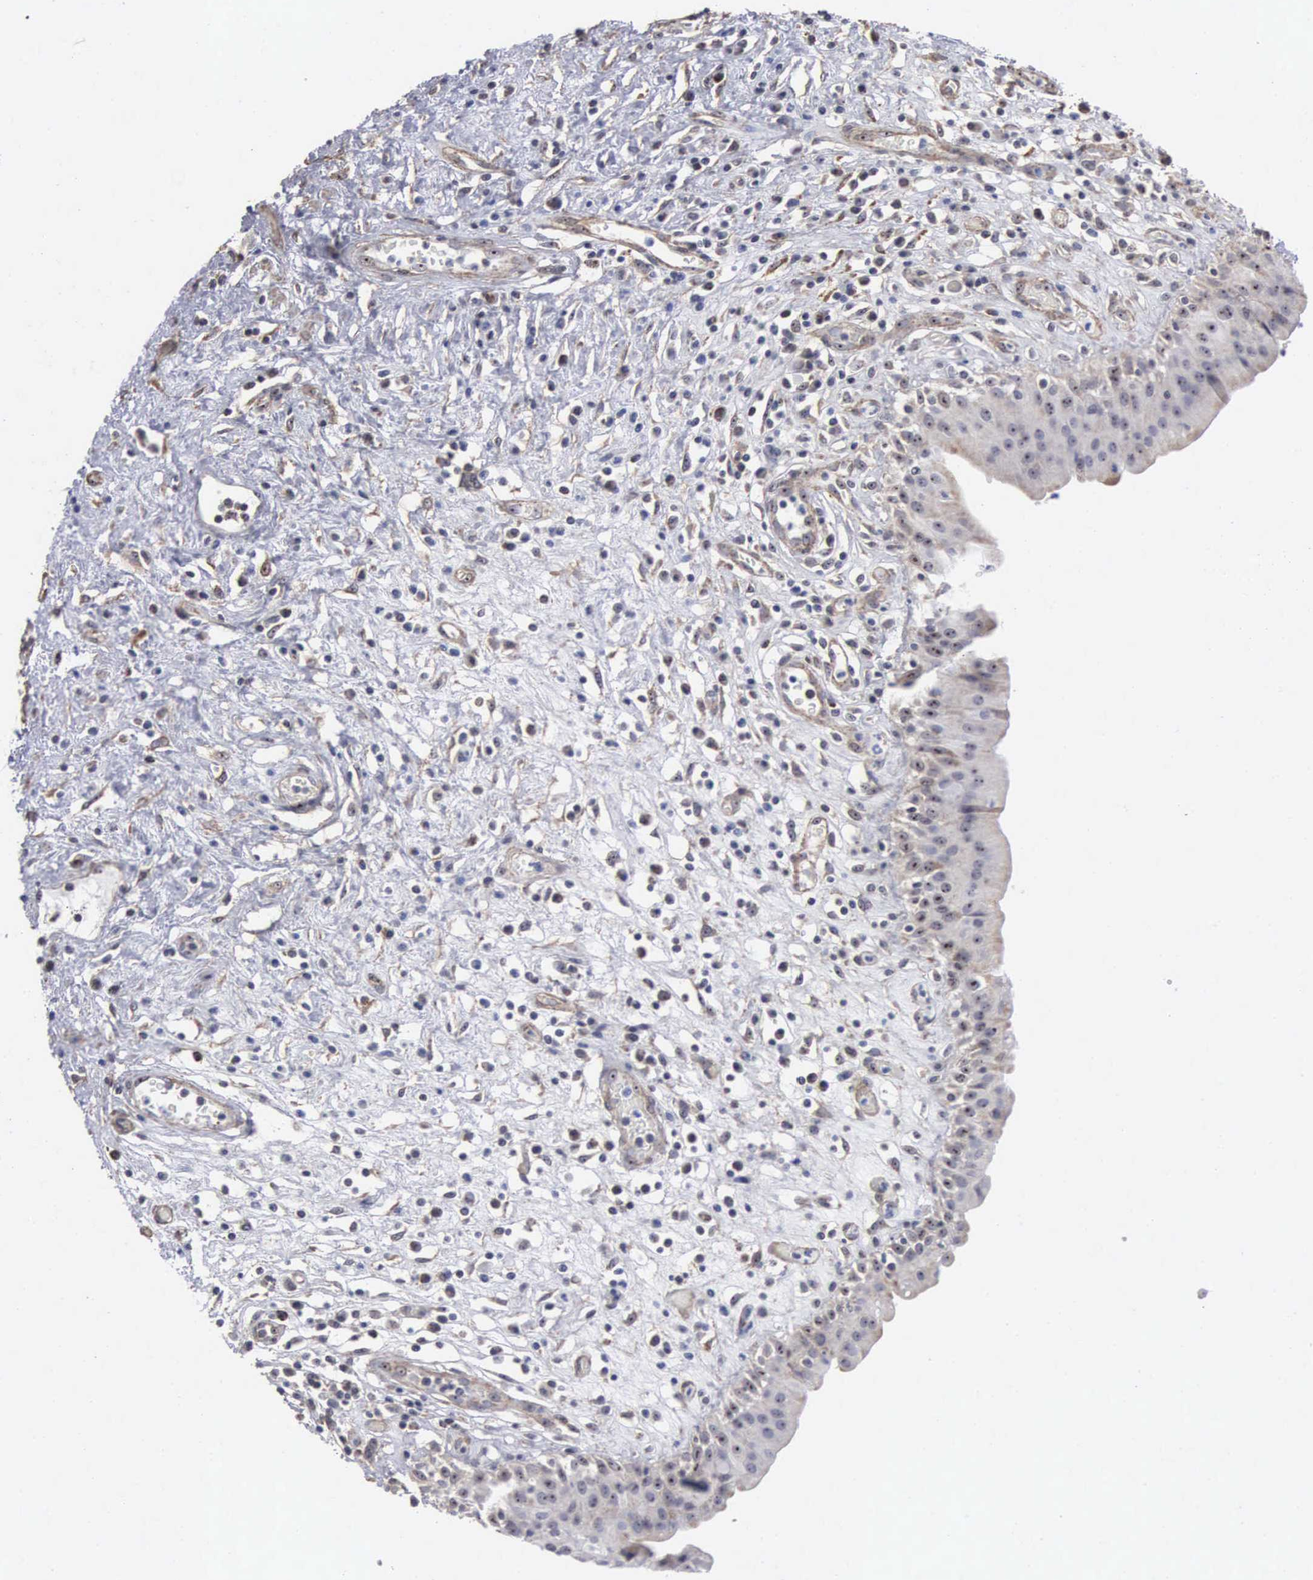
{"staining": {"intensity": "weak", "quantity": "25%-75%", "location": "cytoplasmic/membranous,nuclear"}, "tissue": "urinary bladder", "cell_type": "Urothelial cells", "image_type": "normal", "snomed": [{"axis": "morphology", "description": "Normal tissue, NOS"}, {"axis": "topography", "description": "Urinary bladder"}], "caption": "Protein staining of normal urinary bladder displays weak cytoplasmic/membranous,nuclear staining in about 25%-75% of urothelial cells.", "gene": "NGDN", "patient": {"sex": "female", "age": 85}}